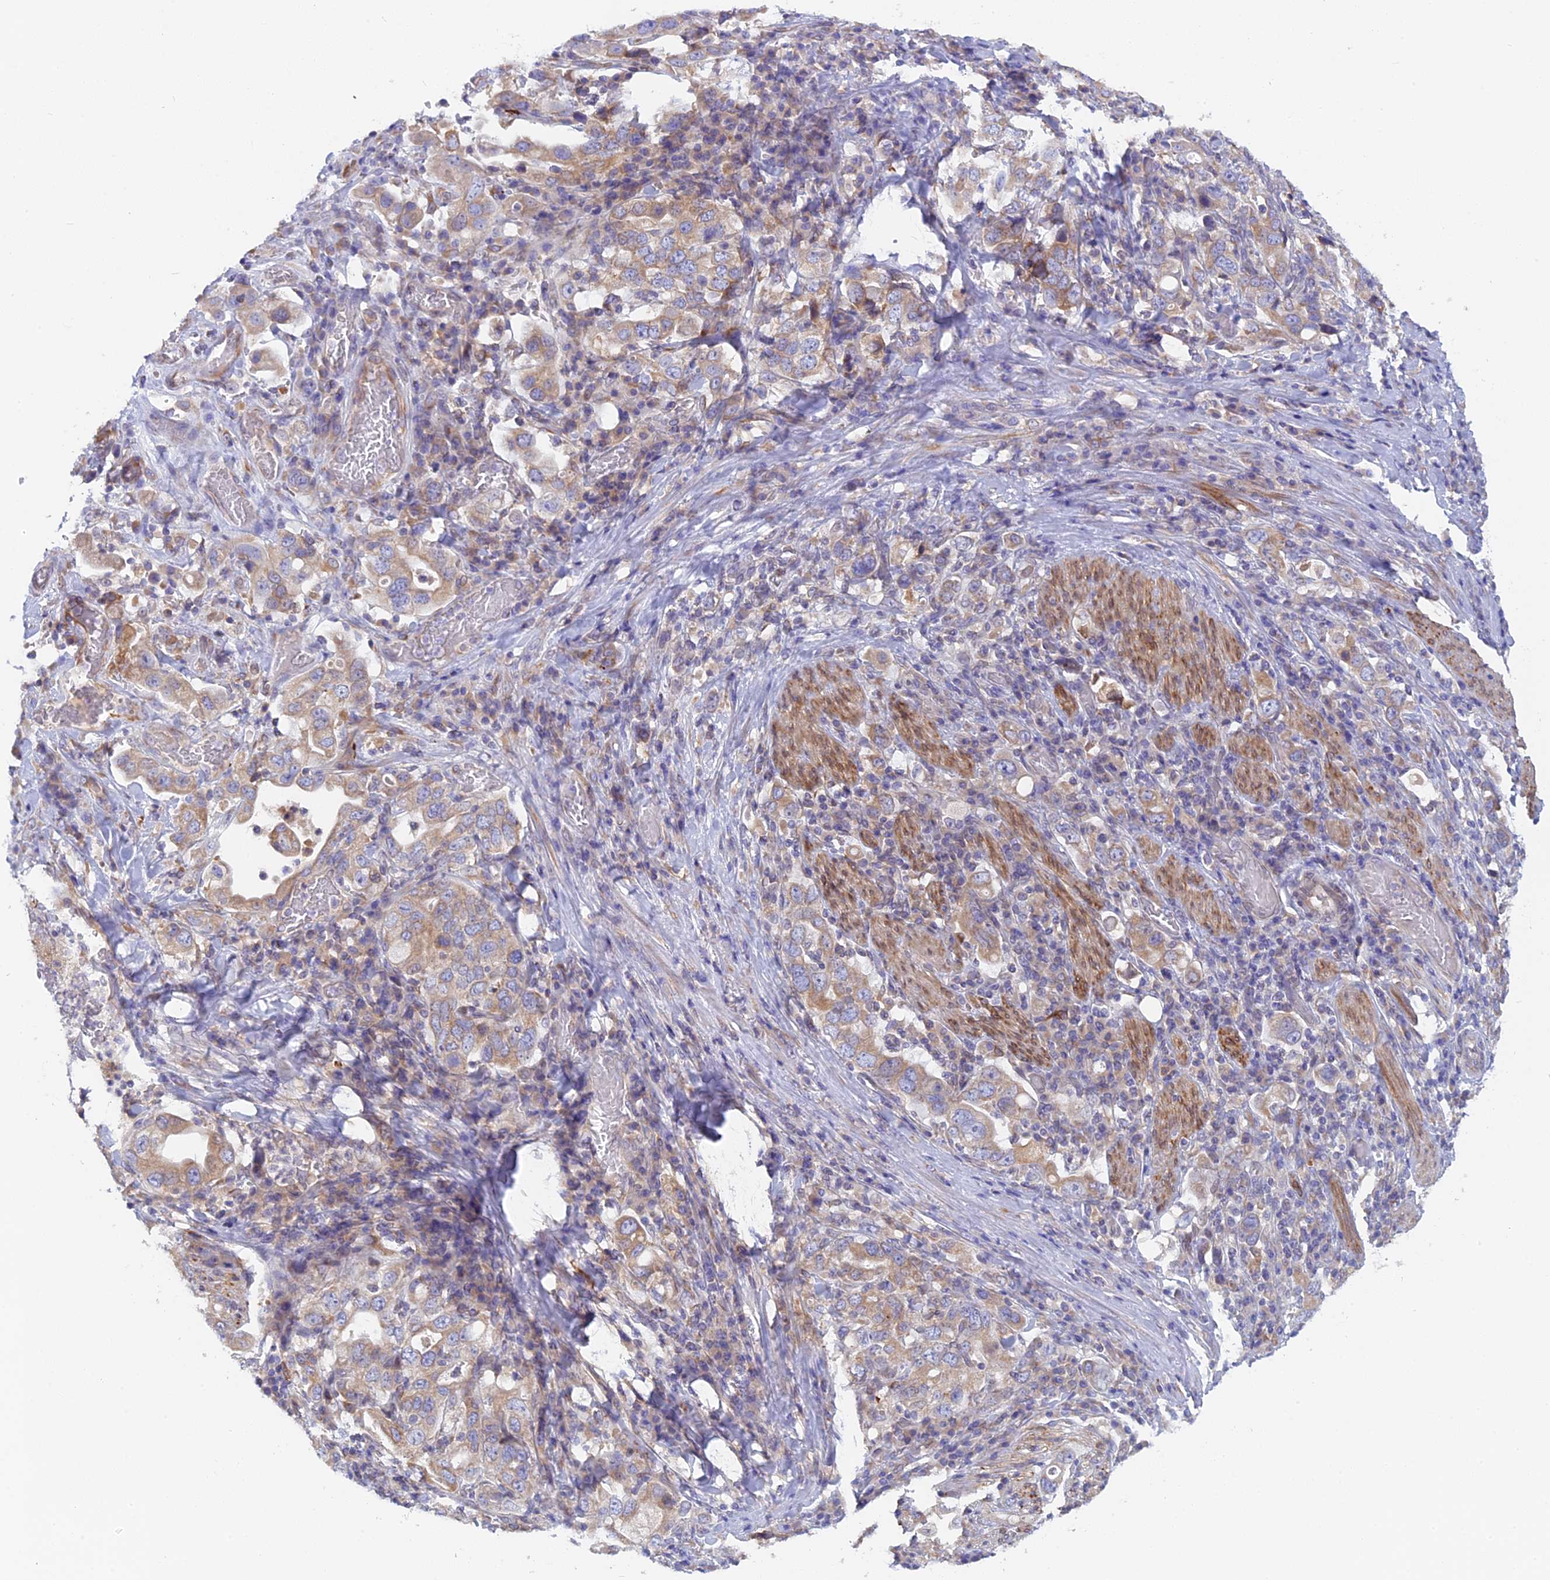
{"staining": {"intensity": "moderate", "quantity": "25%-75%", "location": "cytoplasmic/membranous"}, "tissue": "stomach cancer", "cell_type": "Tumor cells", "image_type": "cancer", "snomed": [{"axis": "morphology", "description": "Adenocarcinoma, NOS"}, {"axis": "topography", "description": "Stomach, upper"}], "caption": "This micrograph exhibits immunohistochemistry staining of human adenocarcinoma (stomach), with medium moderate cytoplasmic/membranous positivity in about 25%-75% of tumor cells.", "gene": "TLCD1", "patient": {"sex": "male", "age": 62}}